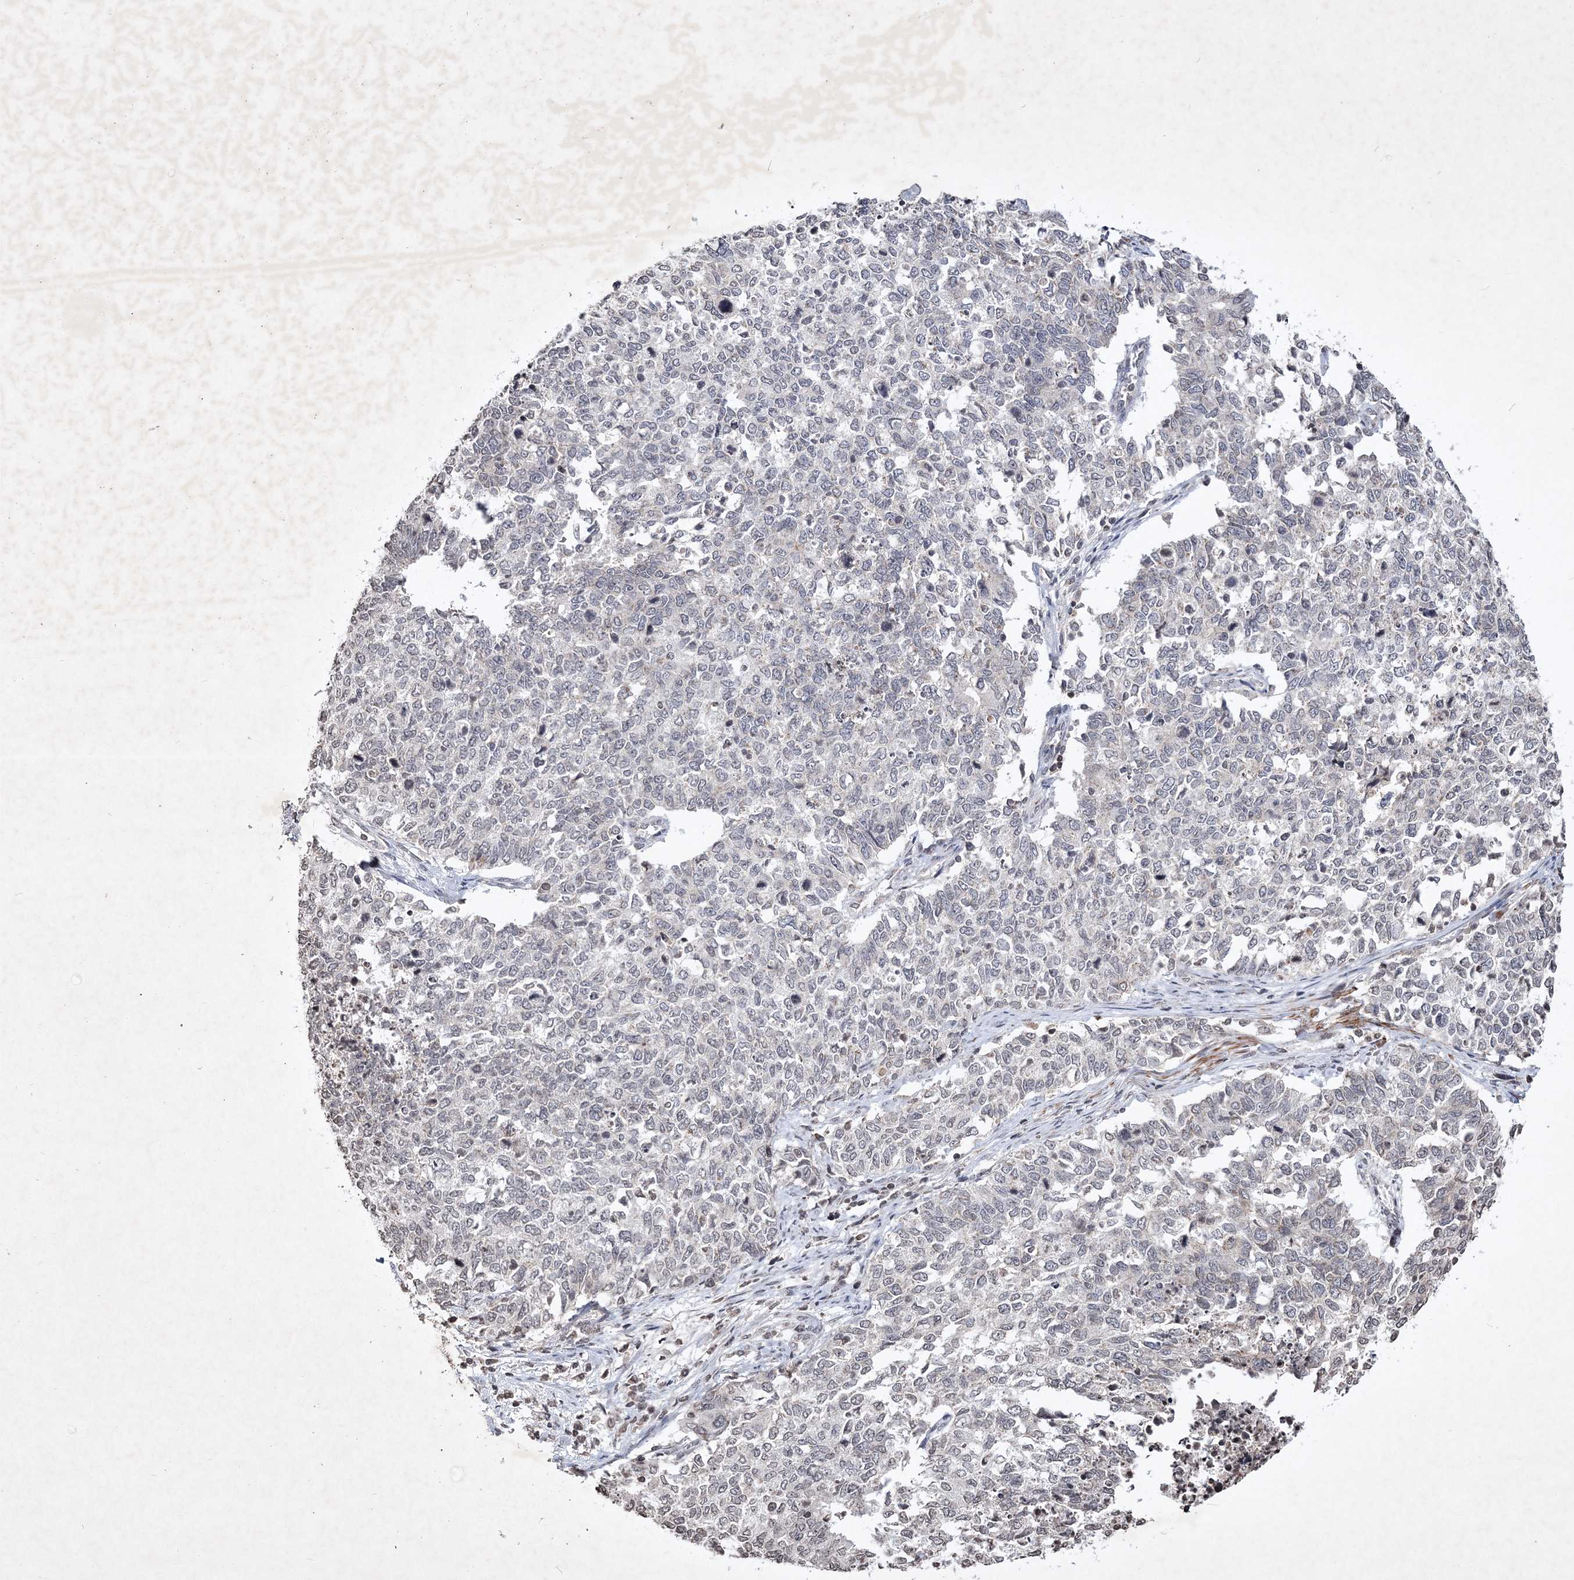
{"staining": {"intensity": "negative", "quantity": "none", "location": "none"}, "tissue": "cervical cancer", "cell_type": "Tumor cells", "image_type": "cancer", "snomed": [{"axis": "morphology", "description": "Squamous cell carcinoma, NOS"}, {"axis": "topography", "description": "Cervix"}], "caption": "Cervical cancer (squamous cell carcinoma) stained for a protein using IHC shows no positivity tumor cells.", "gene": "SOWAHB", "patient": {"sex": "female", "age": 63}}